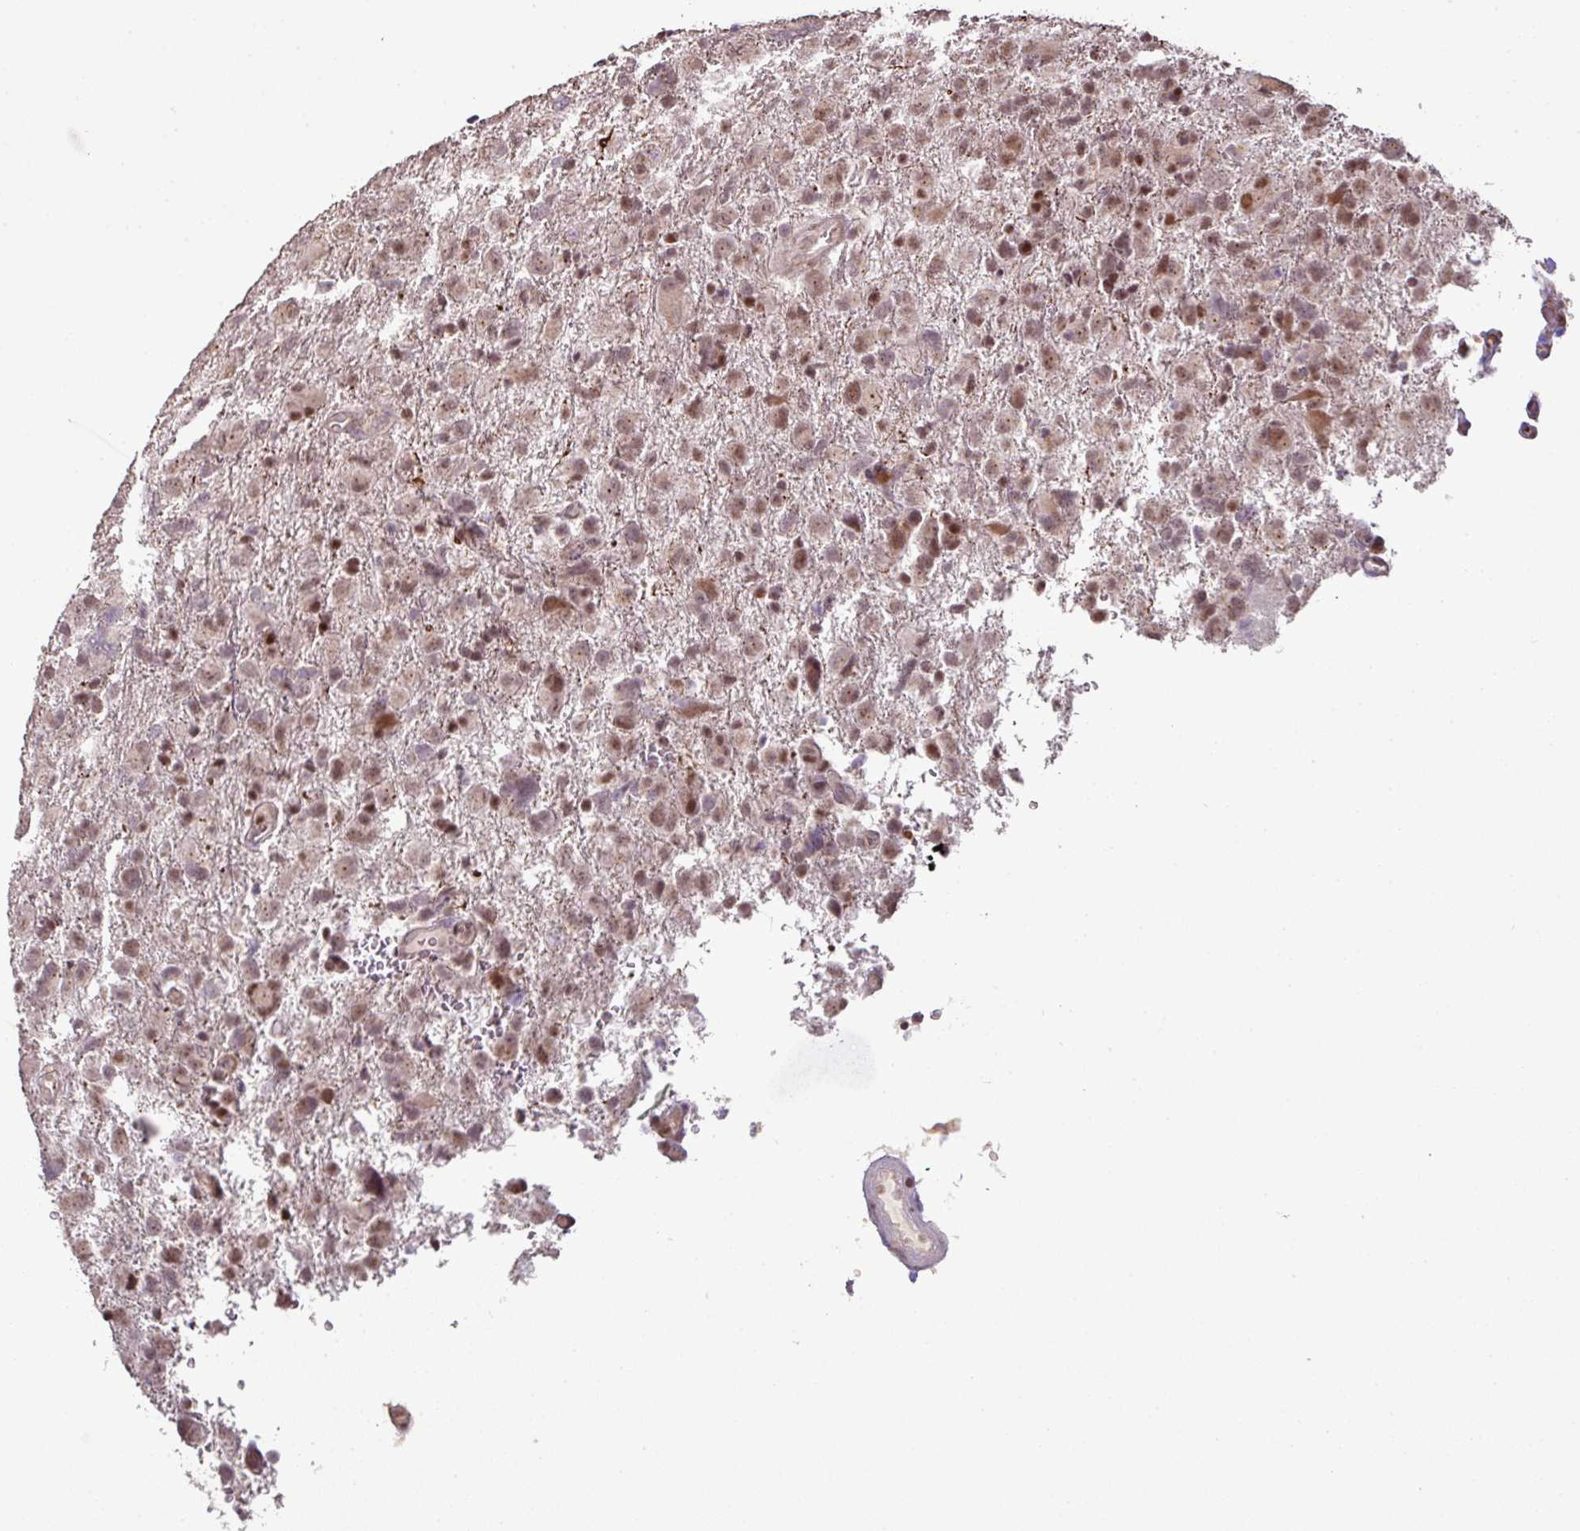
{"staining": {"intensity": "moderate", "quantity": "25%-75%", "location": "nuclear"}, "tissue": "glioma", "cell_type": "Tumor cells", "image_type": "cancer", "snomed": [{"axis": "morphology", "description": "Glioma, malignant, High grade"}, {"axis": "topography", "description": "Brain"}], "caption": "Human malignant glioma (high-grade) stained for a protein (brown) reveals moderate nuclear positive positivity in approximately 25%-75% of tumor cells.", "gene": "CXCR5", "patient": {"sex": "male", "age": 61}}